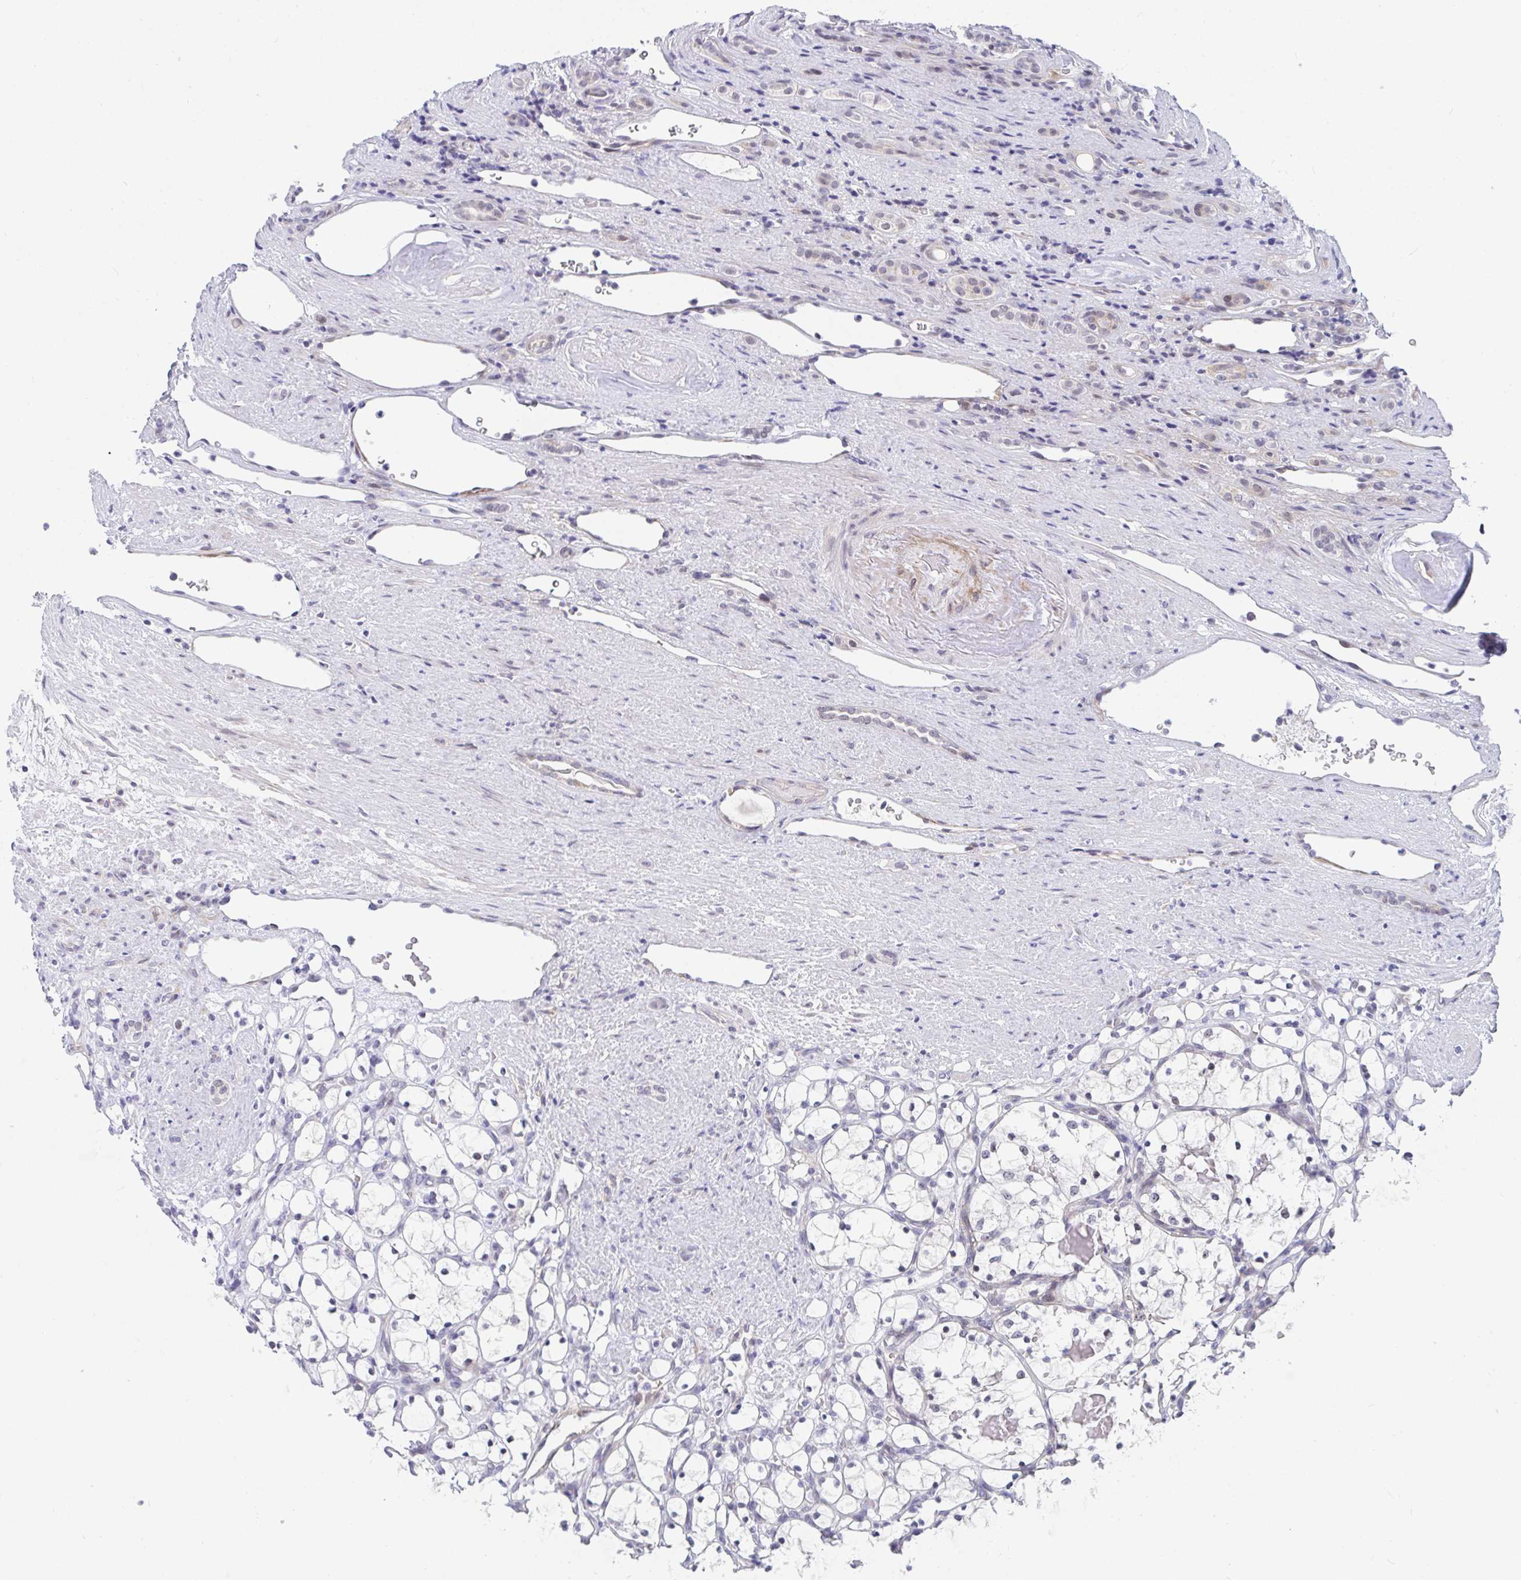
{"staining": {"intensity": "negative", "quantity": "none", "location": "none"}, "tissue": "renal cancer", "cell_type": "Tumor cells", "image_type": "cancer", "snomed": [{"axis": "morphology", "description": "Adenocarcinoma, NOS"}, {"axis": "topography", "description": "Kidney"}], "caption": "Protein analysis of adenocarcinoma (renal) displays no significant staining in tumor cells. (DAB (3,3'-diaminobenzidine) immunohistochemistry with hematoxylin counter stain).", "gene": "DAOA", "patient": {"sex": "female", "age": 69}}